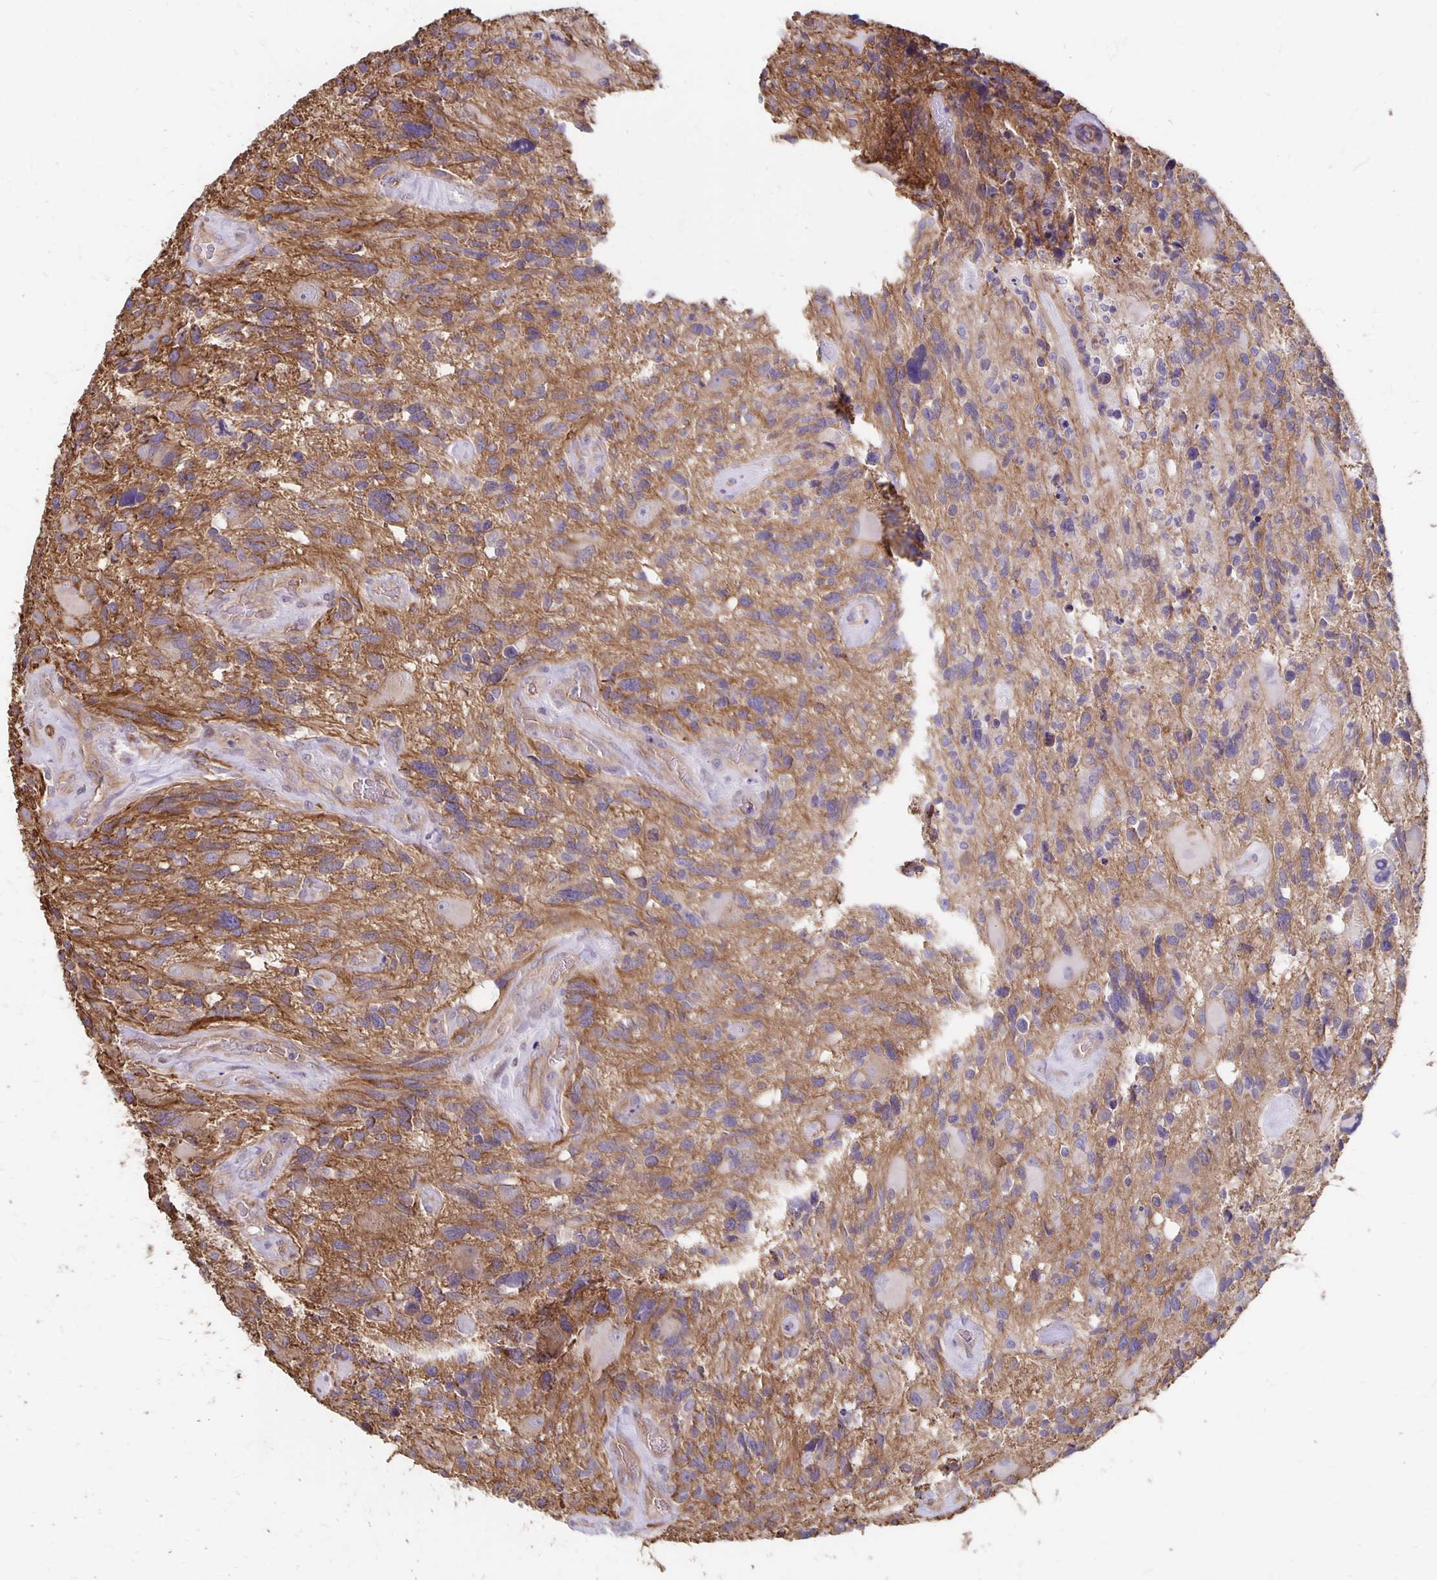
{"staining": {"intensity": "negative", "quantity": "none", "location": "none"}, "tissue": "glioma", "cell_type": "Tumor cells", "image_type": "cancer", "snomed": [{"axis": "morphology", "description": "Glioma, malignant, High grade"}, {"axis": "topography", "description": "Brain"}], "caption": "Histopathology image shows no significant protein staining in tumor cells of malignant glioma (high-grade).", "gene": "PPP1R3E", "patient": {"sex": "male", "age": 49}}